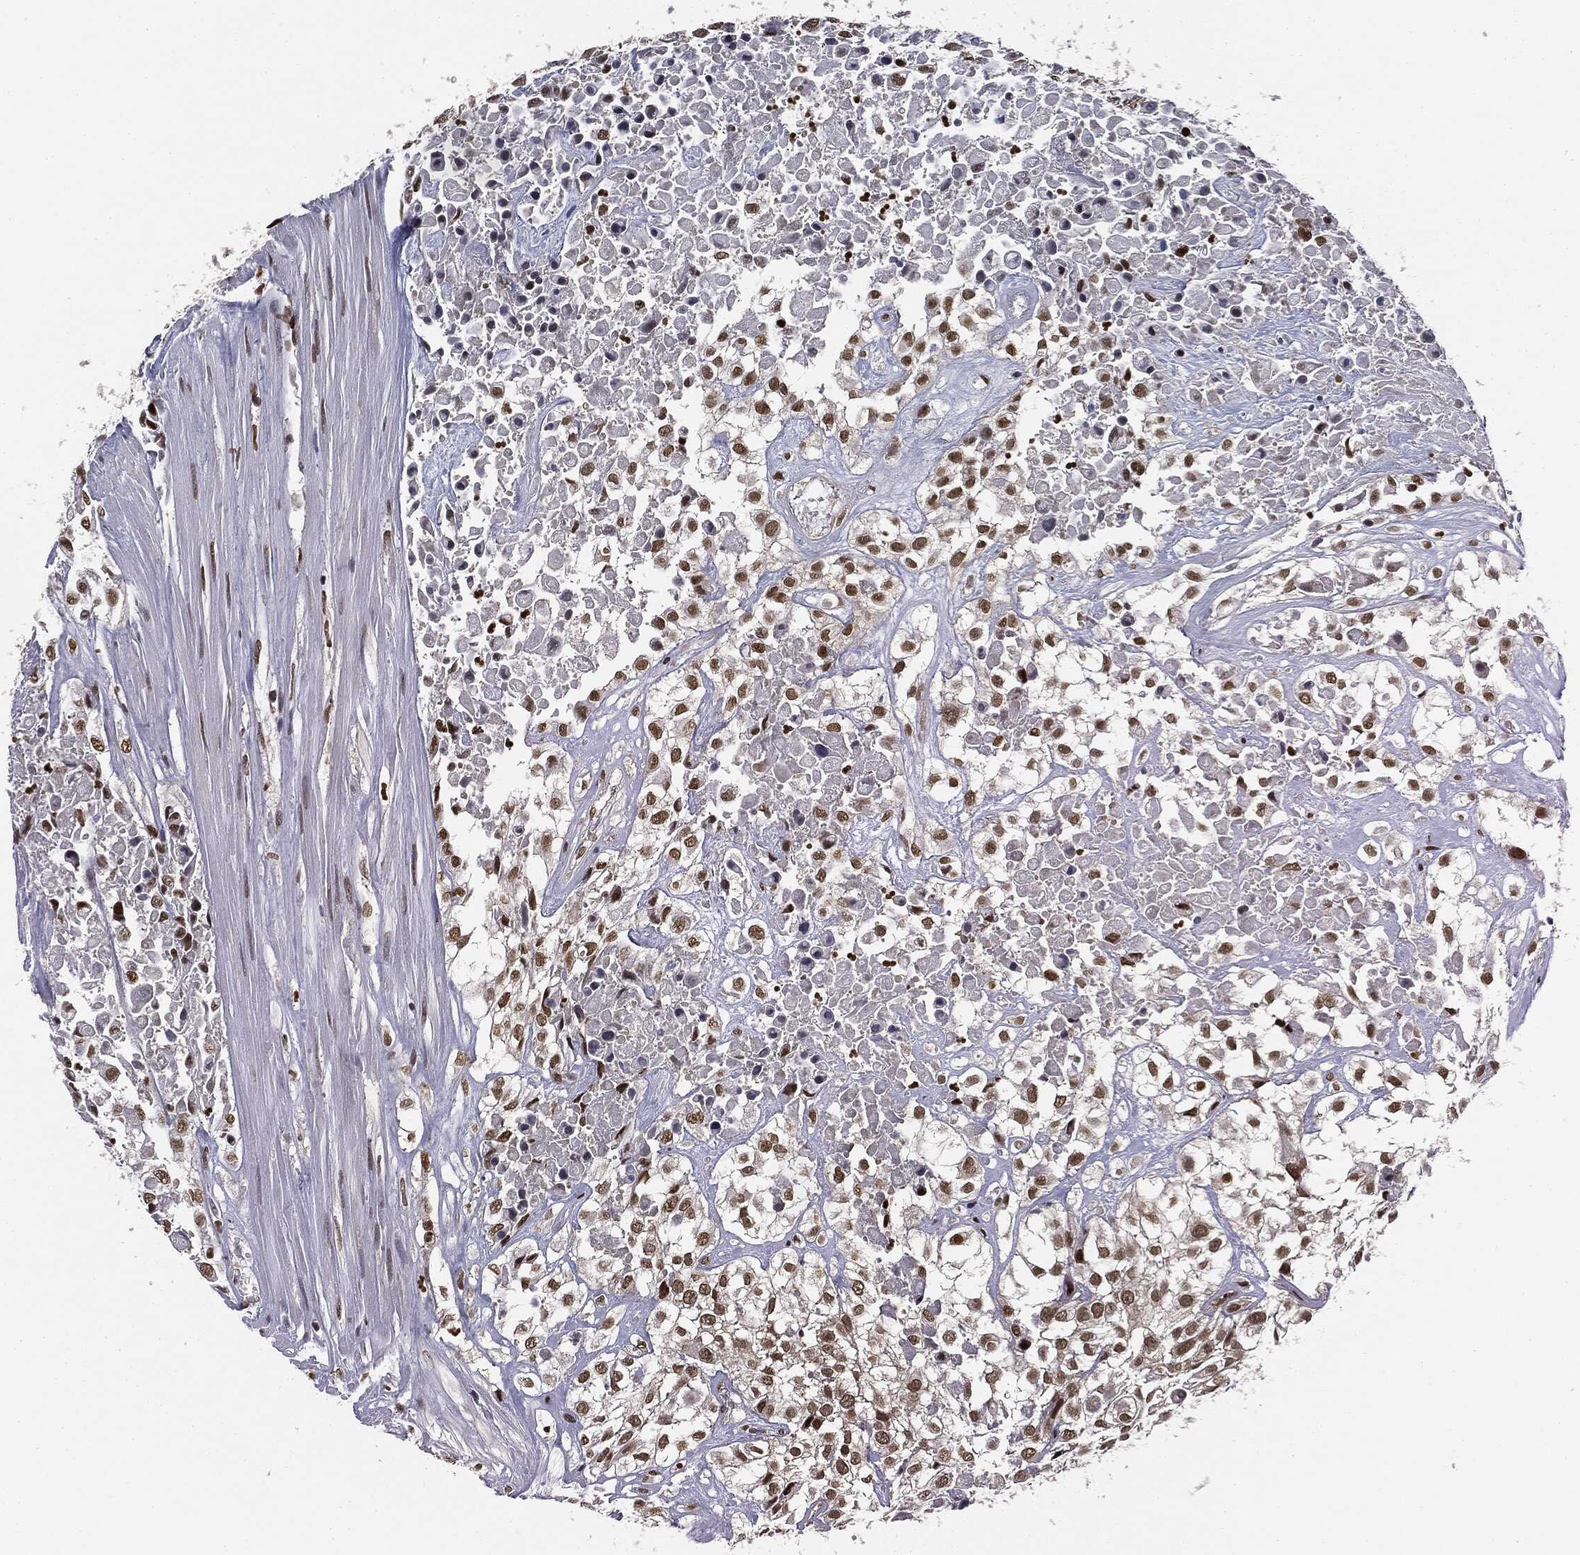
{"staining": {"intensity": "strong", "quantity": ">75%", "location": "nuclear"}, "tissue": "urothelial cancer", "cell_type": "Tumor cells", "image_type": "cancer", "snomed": [{"axis": "morphology", "description": "Urothelial carcinoma, High grade"}, {"axis": "topography", "description": "Urinary bladder"}], "caption": "Tumor cells demonstrate high levels of strong nuclear positivity in about >75% of cells in human urothelial cancer. The staining was performed using DAB (3,3'-diaminobenzidine), with brown indicating positive protein expression. Nuclei are stained blue with hematoxylin.", "gene": "TBC1D22A", "patient": {"sex": "male", "age": 56}}